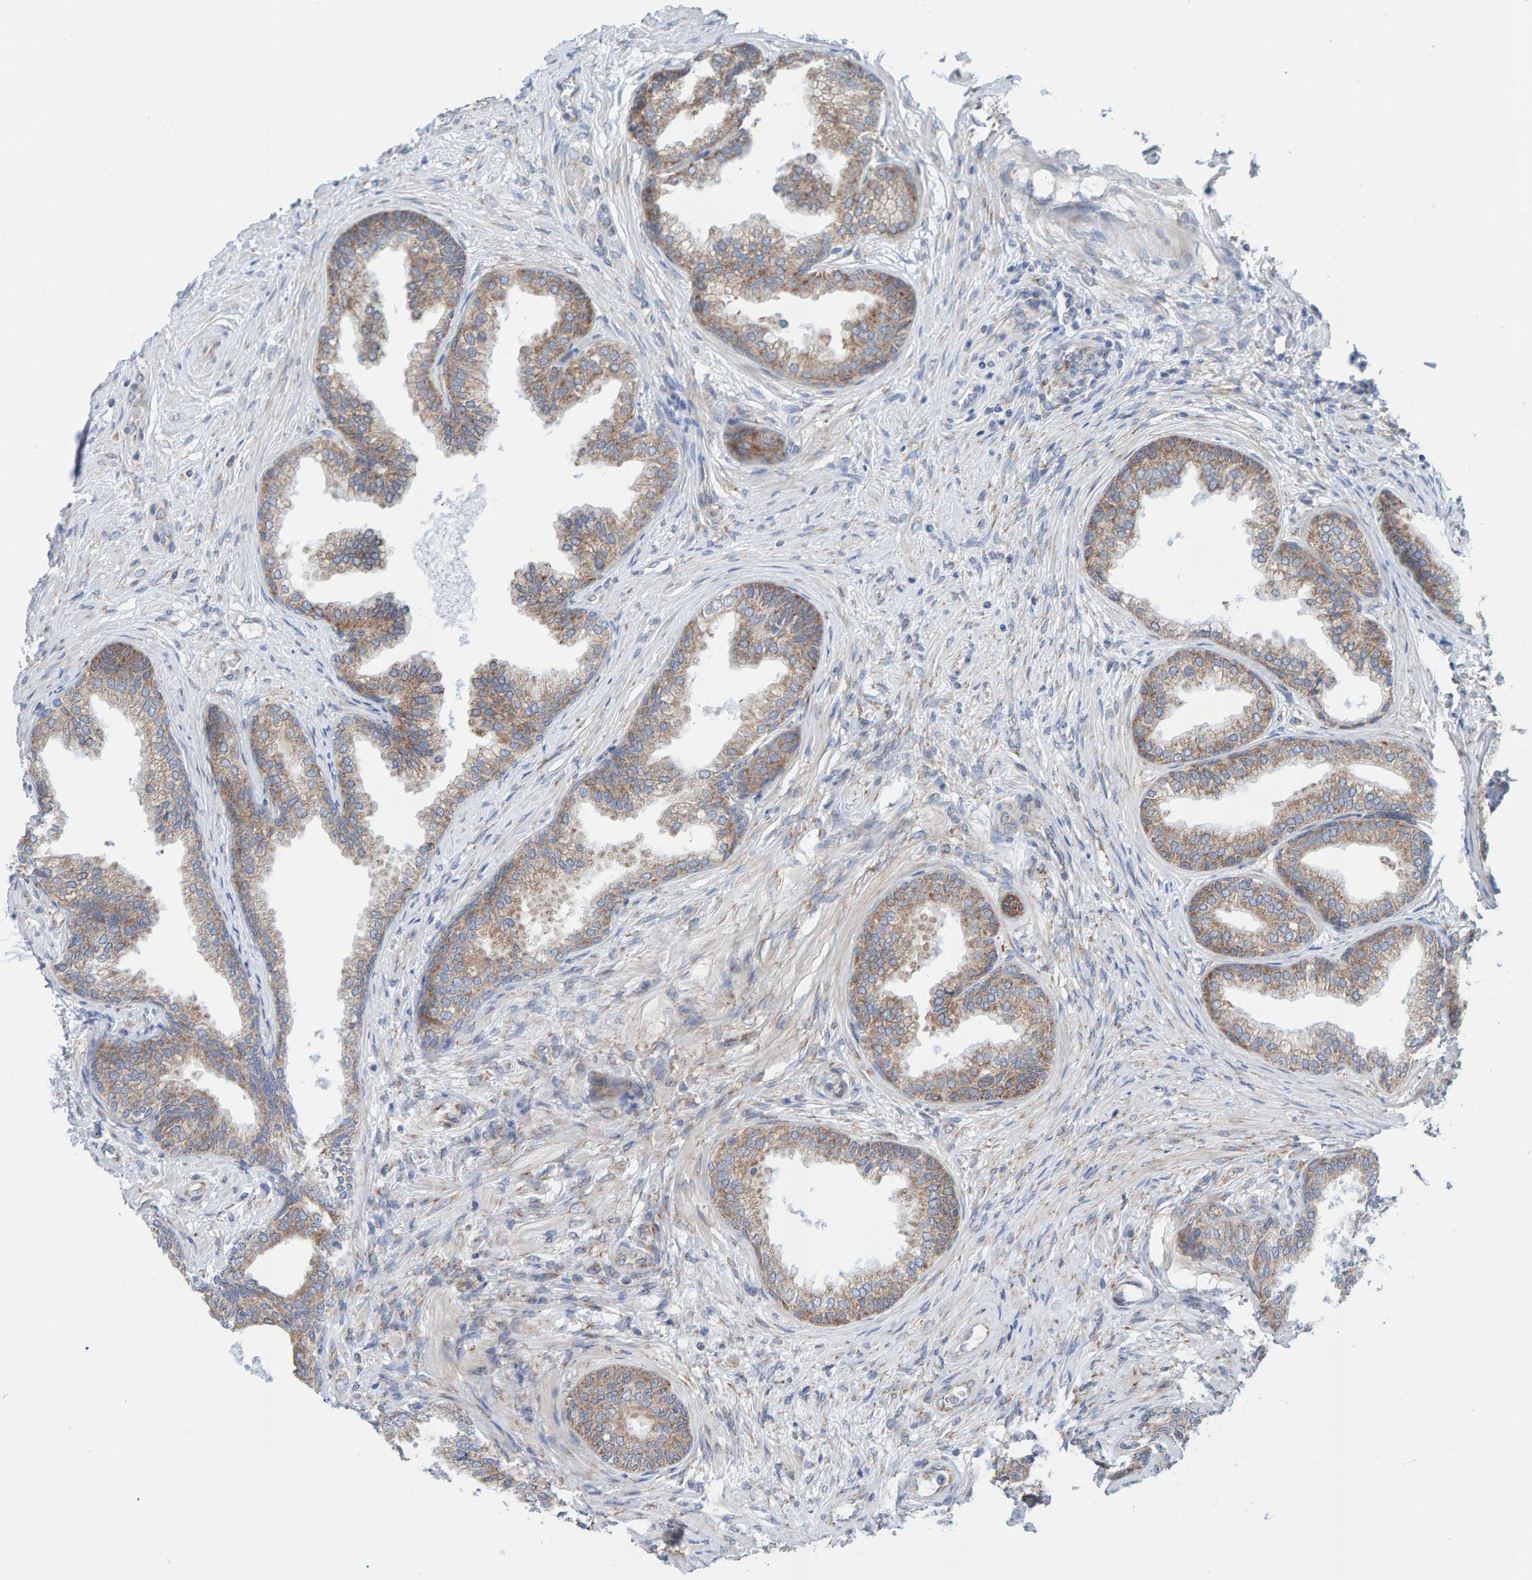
{"staining": {"intensity": "moderate", "quantity": ">75%", "location": "cytoplasmic/membranous"}, "tissue": "prostate", "cell_type": "Glandular cells", "image_type": "normal", "snomed": [{"axis": "morphology", "description": "Normal tissue, NOS"}, {"axis": "topography", "description": "Prostate"}], "caption": "DAB immunohistochemical staining of benign prostate reveals moderate cytoplasmic/membranous protein staining in approximately >75% of glandular cells.", "gene": "CDK5RAP3", "patient": {"sex": "male", "age": 76}}